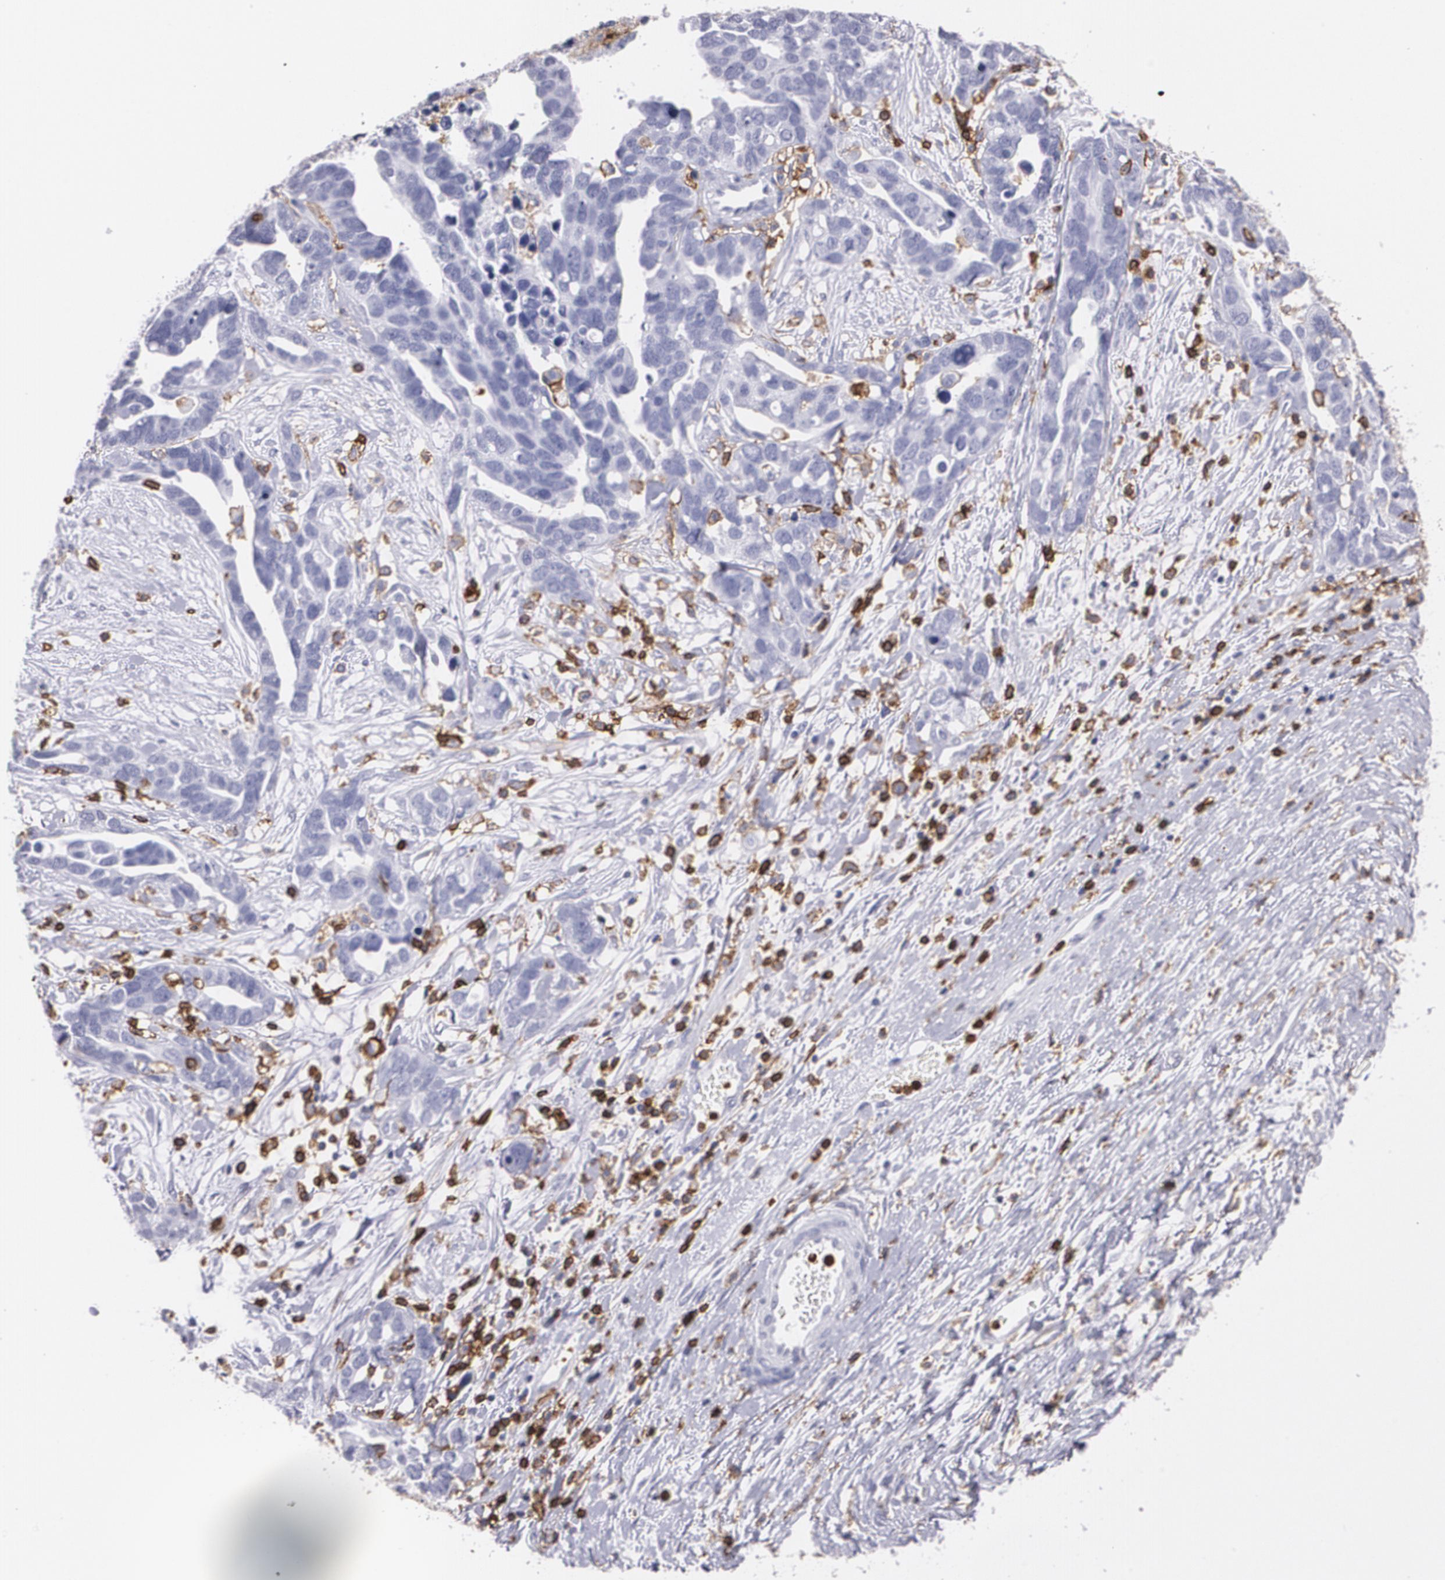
{"staining": {"intensity": "negative", "quantity": "none", "location": "none"}, "tissue": "ovarian cancer", "cell_type": "Tumor cells", "image_type": "cancer", "snomed": [{"axis": "morphology", "description": "Cystadenocarcinoma, serous, NOS"}, {"axis": "topography", "description": "Ovary"}], "caption": "Immunohistochemistry (IHC) of human ovarian serous cystadenocarcinoma demonstrates no staining in tumor cells.", "gene": "PTPRC", "patient": {"sex": "female", "age": 54}}